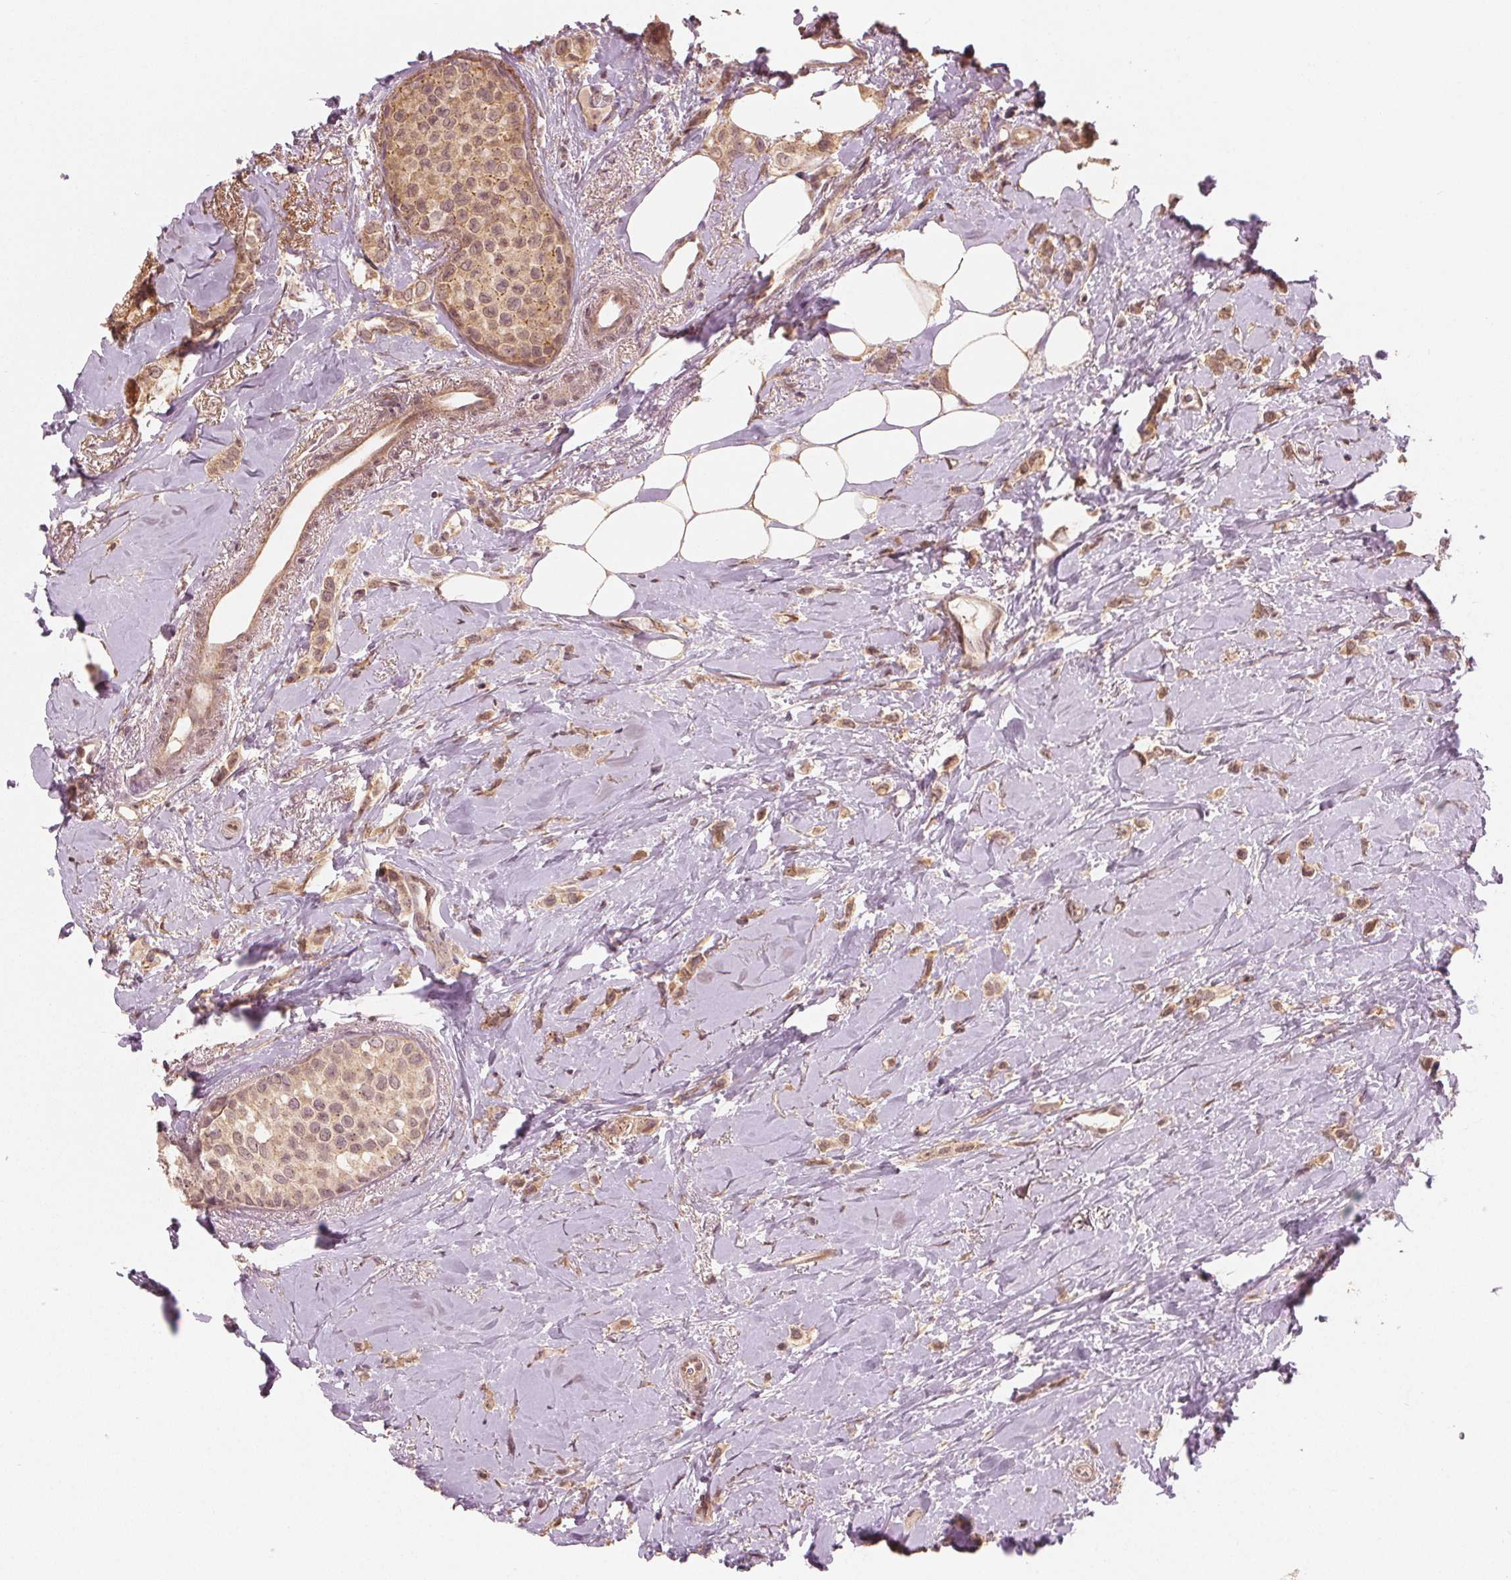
{"staining": {"intensity": "moderate", "quantity": ">75%", "location": "cytoplasmic/membranous,nuclear"}, "tissue": "breast cancer", "cell_type": "Tumor cells", "image_type": "cancer", "snomed": [{"axis": "morphology", "description": "Lobular carcinoma"}, {"axis": "topography", "description": "Breast"}], "caption": "Immunohistochemistry image of neoplastic tissue: human lobular carcinoma (breast) stained using immunohistochemistry reveals medium levels of moderate protein expression localized specifically in the cytoplasmic/membranous and nuclear of tumor cells, appearing as a cytoplasmic/membranous and nuclear brown color.", "gene": "CLBA1", "patient": {"sex": "female", "age": 66}}